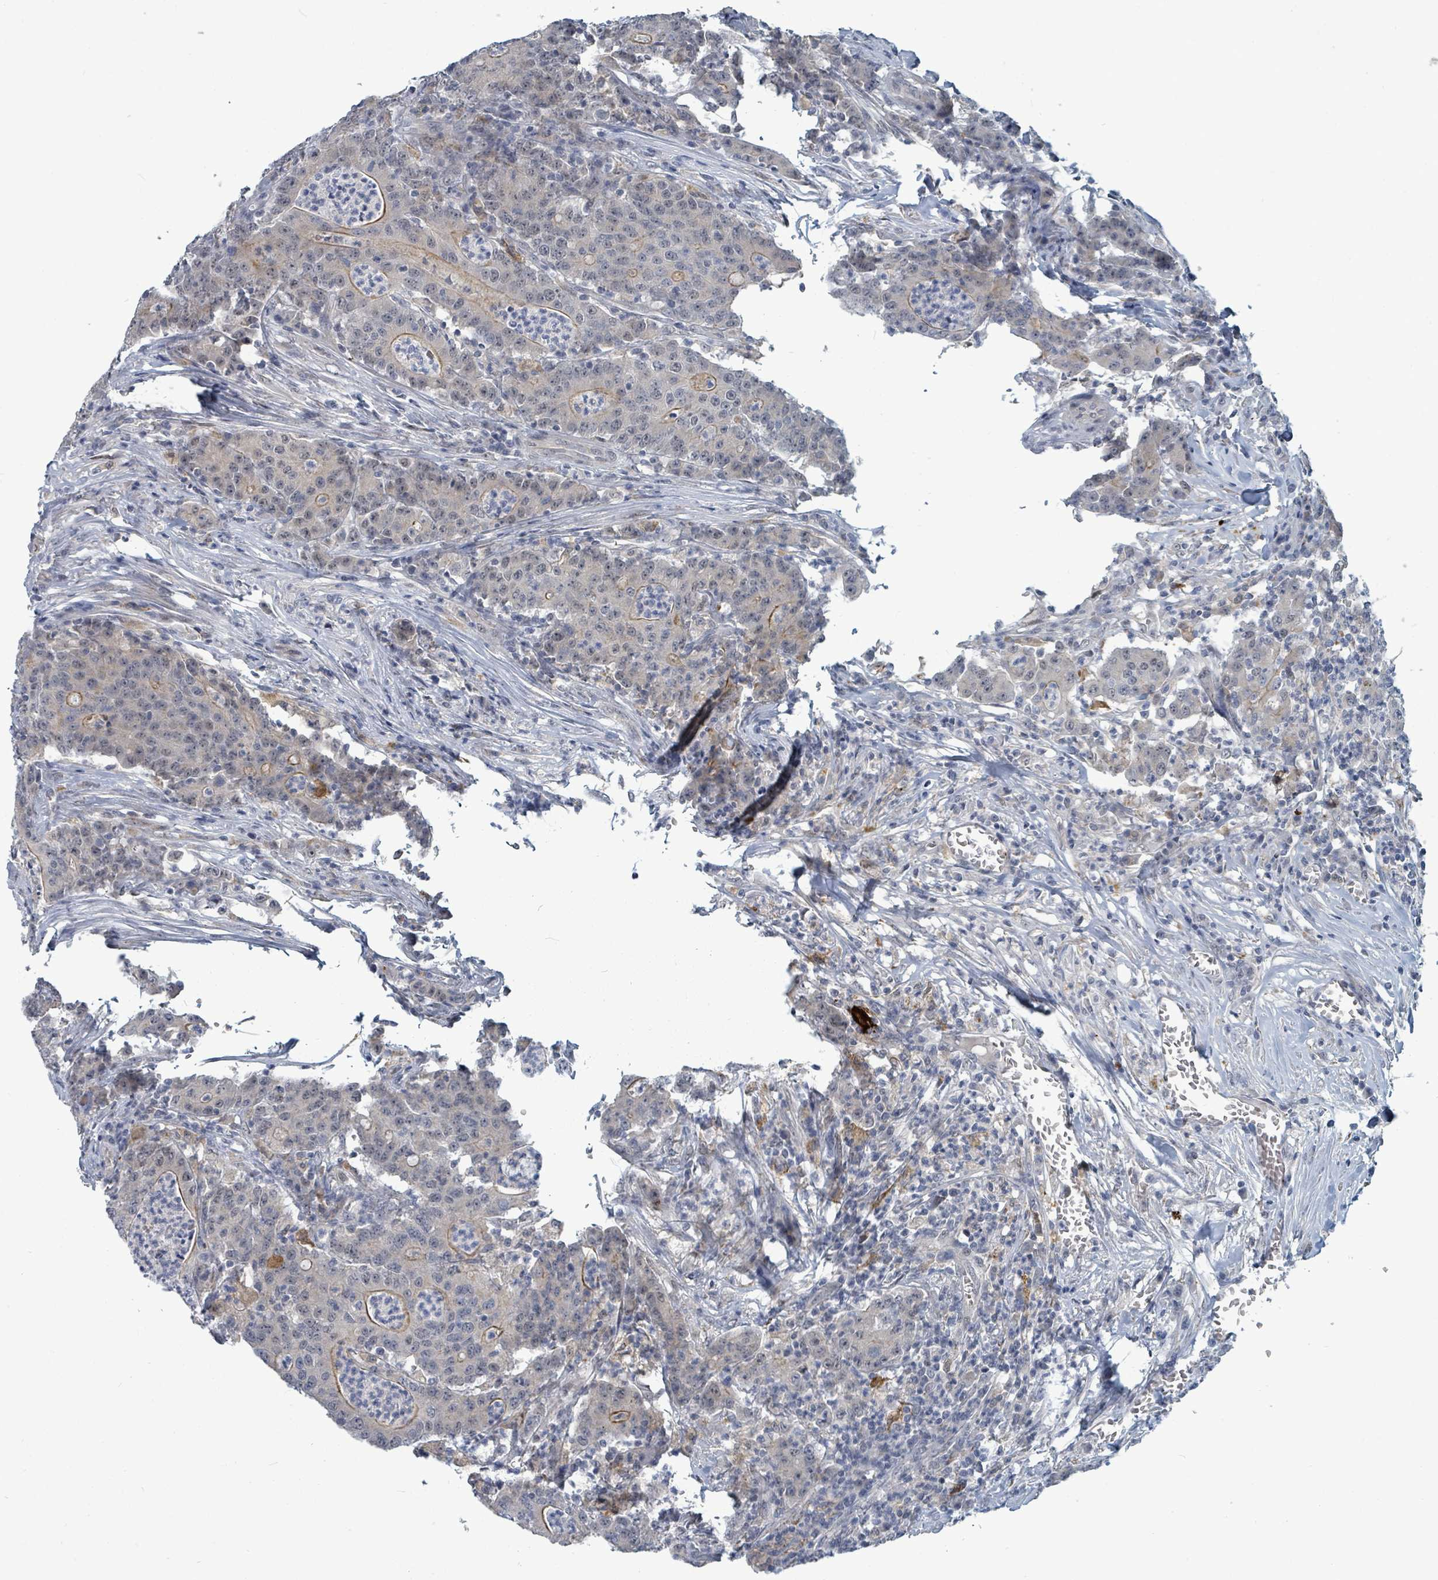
{"staining": {"intensity": "moderate", "quantity": "<25%", "location": "cytoplasmic/membranous"}, "tissue": "colorectal cancer", "cell_type": "Tumor cells", "image_type": "cancer", "snomed": [{"axis": "morphology", "description": "Adenocarcinoma, NOS"}, {"axis": "topography", "description": "Colon"}], "caption": "A brown stain shows moderate cytoplasmic/membranous positivity of a protein in human colorectal adenocarcinoma tumor cells. (DAB (3,3'-diaminobenzidine) IHC with brightfield microscopy, high magnification).", "gene": "TRDMT1", "patient": {"sex": "male", "age": 83}}